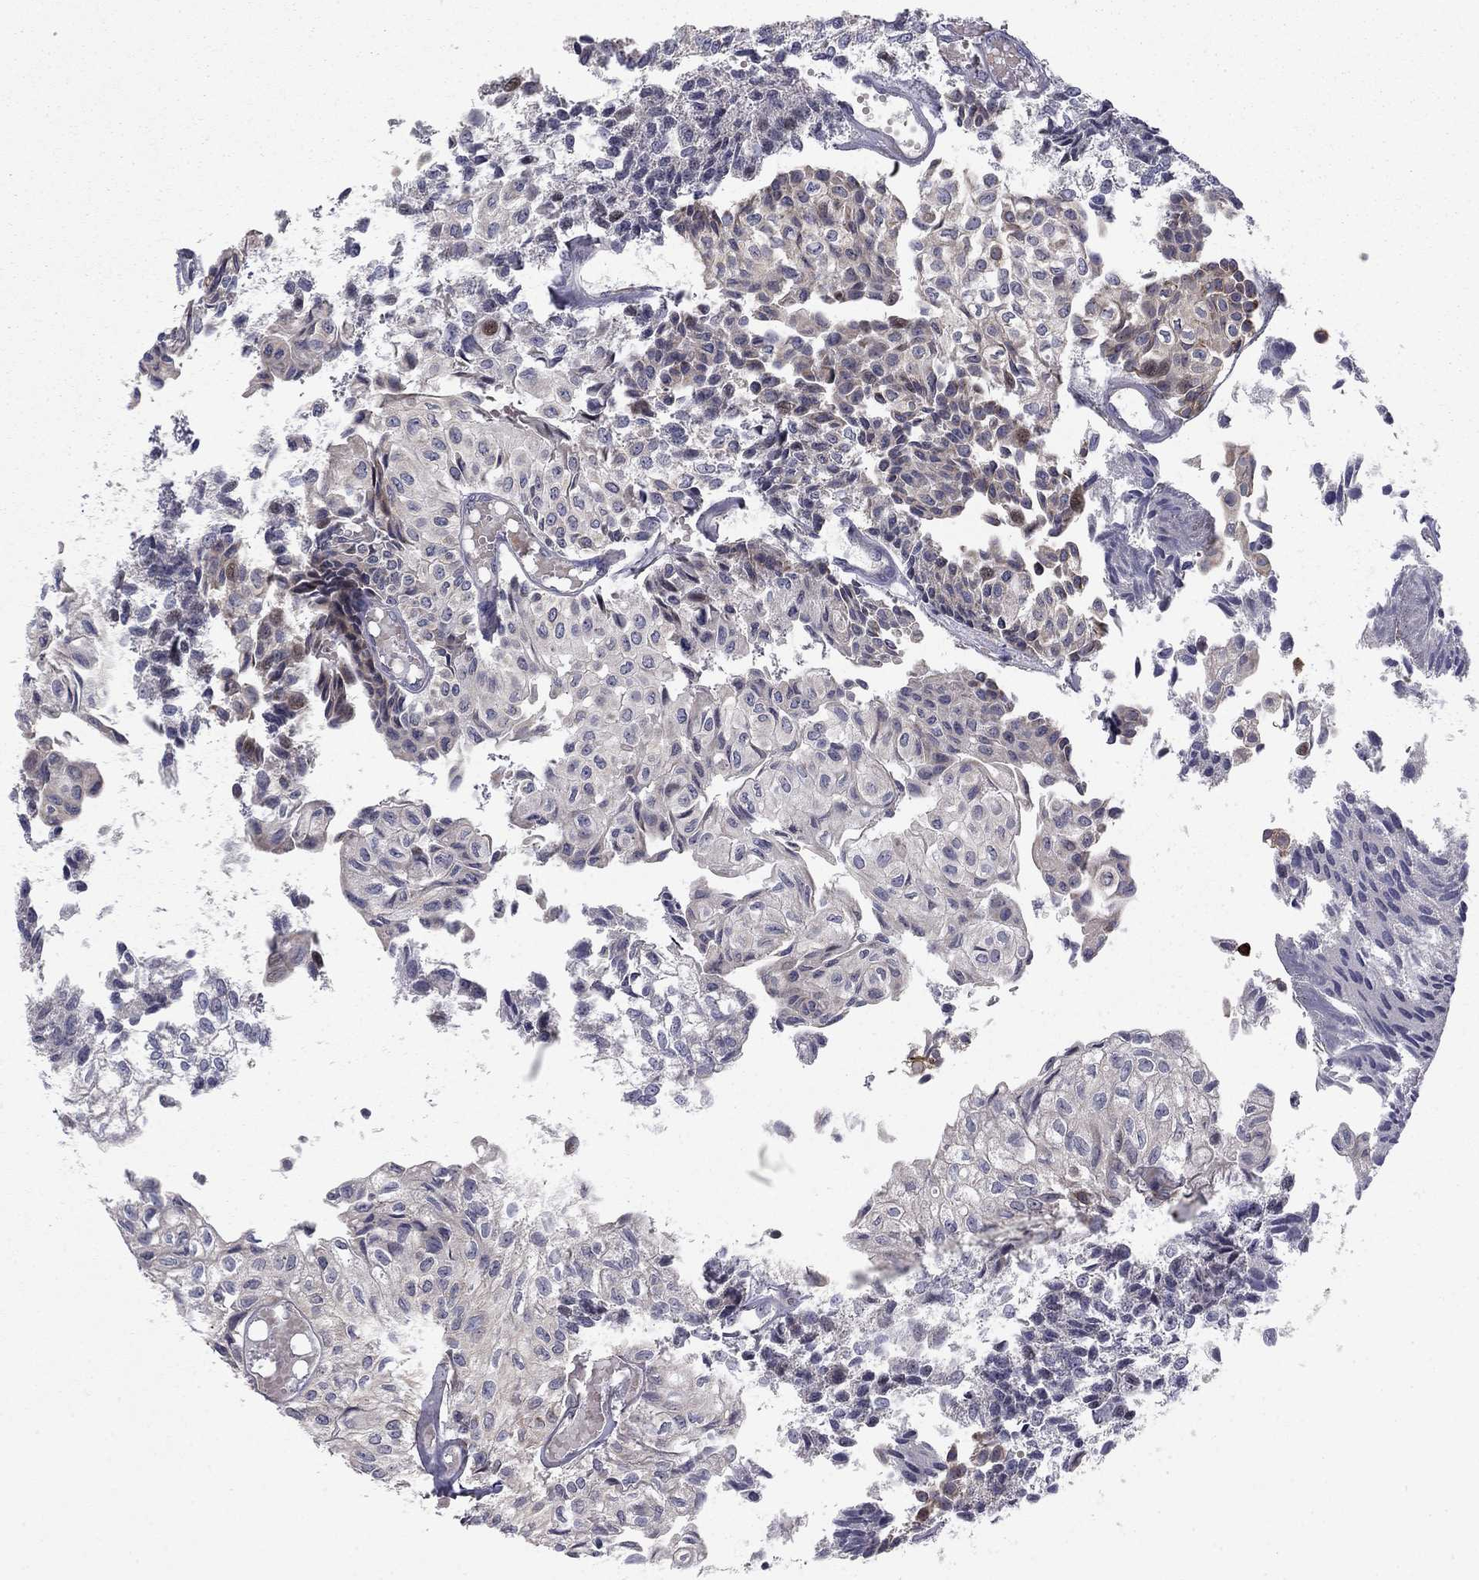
{"staining": {"intensity": "moderate", "quantity": "<25%", "location": "cytoplasmic/membranous"}, "tissue": "urothelial cancer", "cell_type": "Tumor cells", "image_type": "cancer", "snomed": [{"axis": "morphology", "description": "Urothelial carcinoma, Low grade"}, {"axis": "topography", "description": "Urinary bladder"}], "caption": "Immunohistochemical staining of low-grade urothelial carcinoma exhibits low levels of moderate cytoplasmic/membranous protein expression in approximately <25% of tumor cells.", "gene": "BCL11A", "patient": {"sex": "male", "age": 89}}